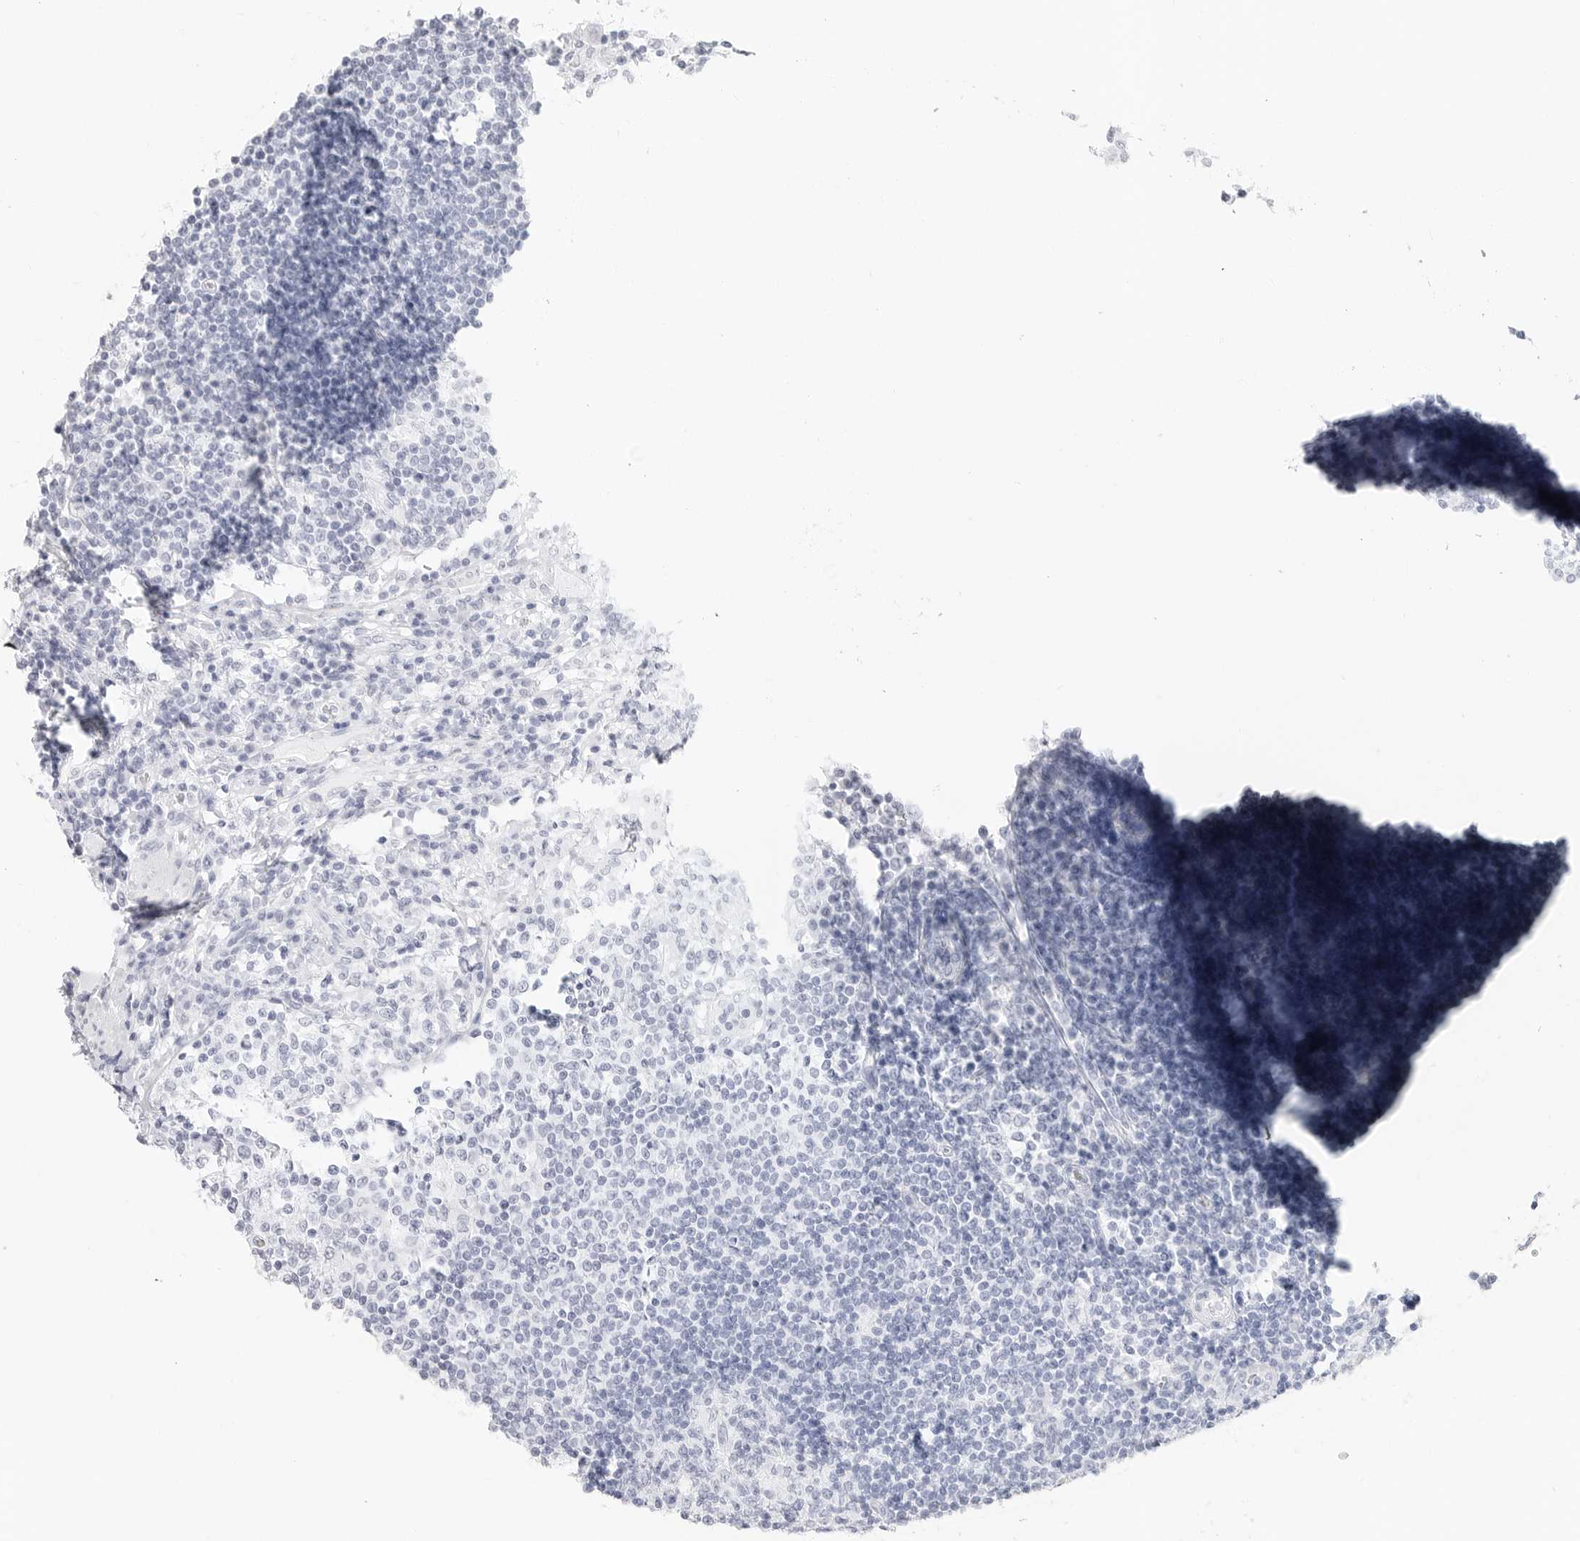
{"staining": {"intensity": "negative", "quantity": "none", "location": "none"}, "tissue": "lymph node", "cell_type": "Germinal center cells", "image_type": "normal", "snomed": [{"axis": "morphology", "description": "Normal tissue, NOS"}, {"axis": "topography", "description": "Lymph node"}], "caption": "DAB immunohistochemical staining of unremarkable human lymph node shows no significant positivity in germinal center cells. (DAB (3,3'-diaminobenzidine) immunohistochemistry with hematoxylin counter stain).", "gene": "TFF2", "patient": {"sex": "female", "age": 53}}